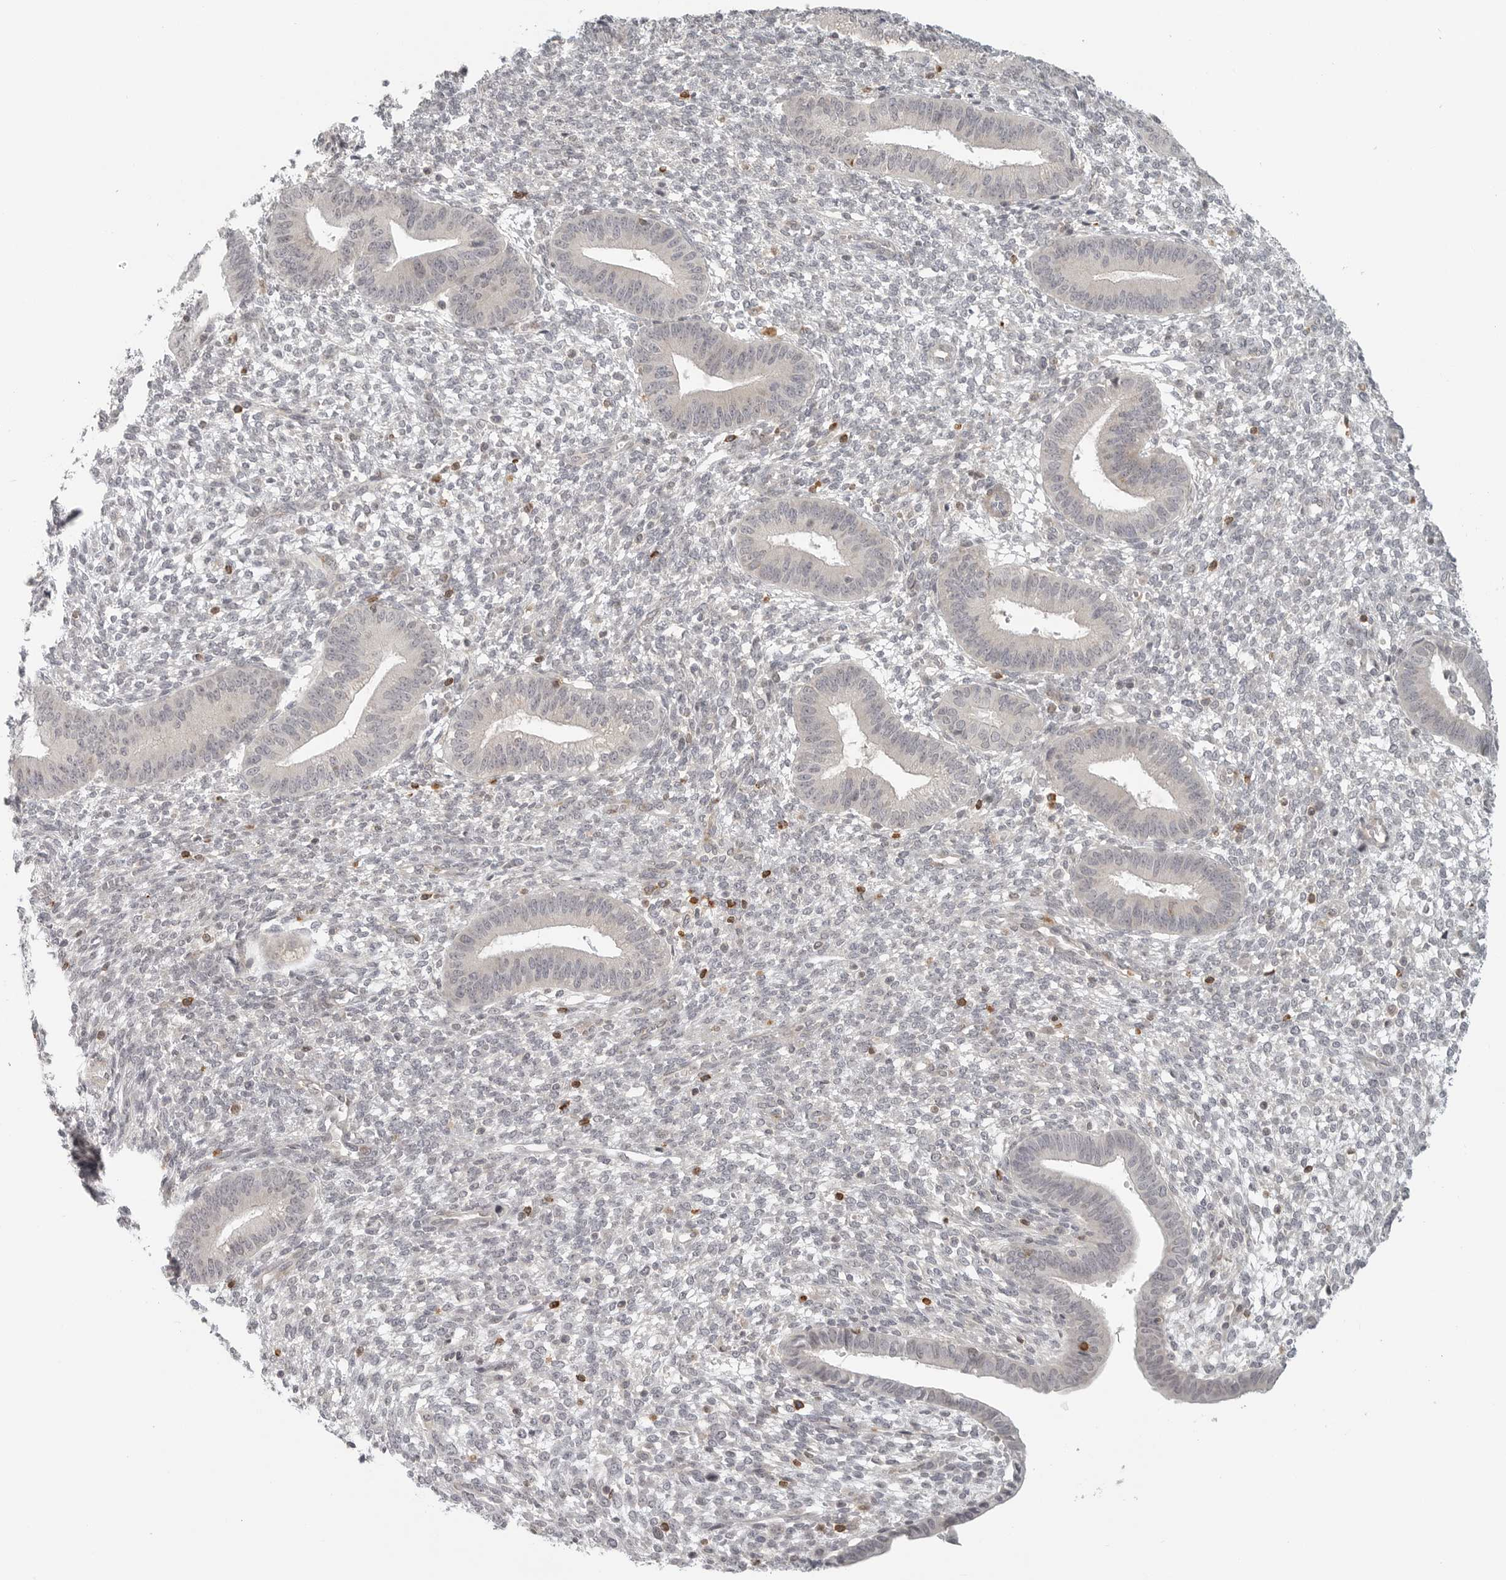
{"staining": {"intensity": "negative", "quantity": "none", "location": "none"}, "tissue": "endometrium", "cell_type": "Cells in endometrial stroma", "image_type": "normal", "snomed": [{"axis": "morphology", "description": "Normal tissue, NOS"}, {"axis": "topography", "description": "Endometrium"}], "caption": "There is no significant staining in cells in endometrial stroma of endometrium. Nuclei are stained in blue.", "gene": "SH3KBP1", "patient": {"sex": "female", "age": 46}}